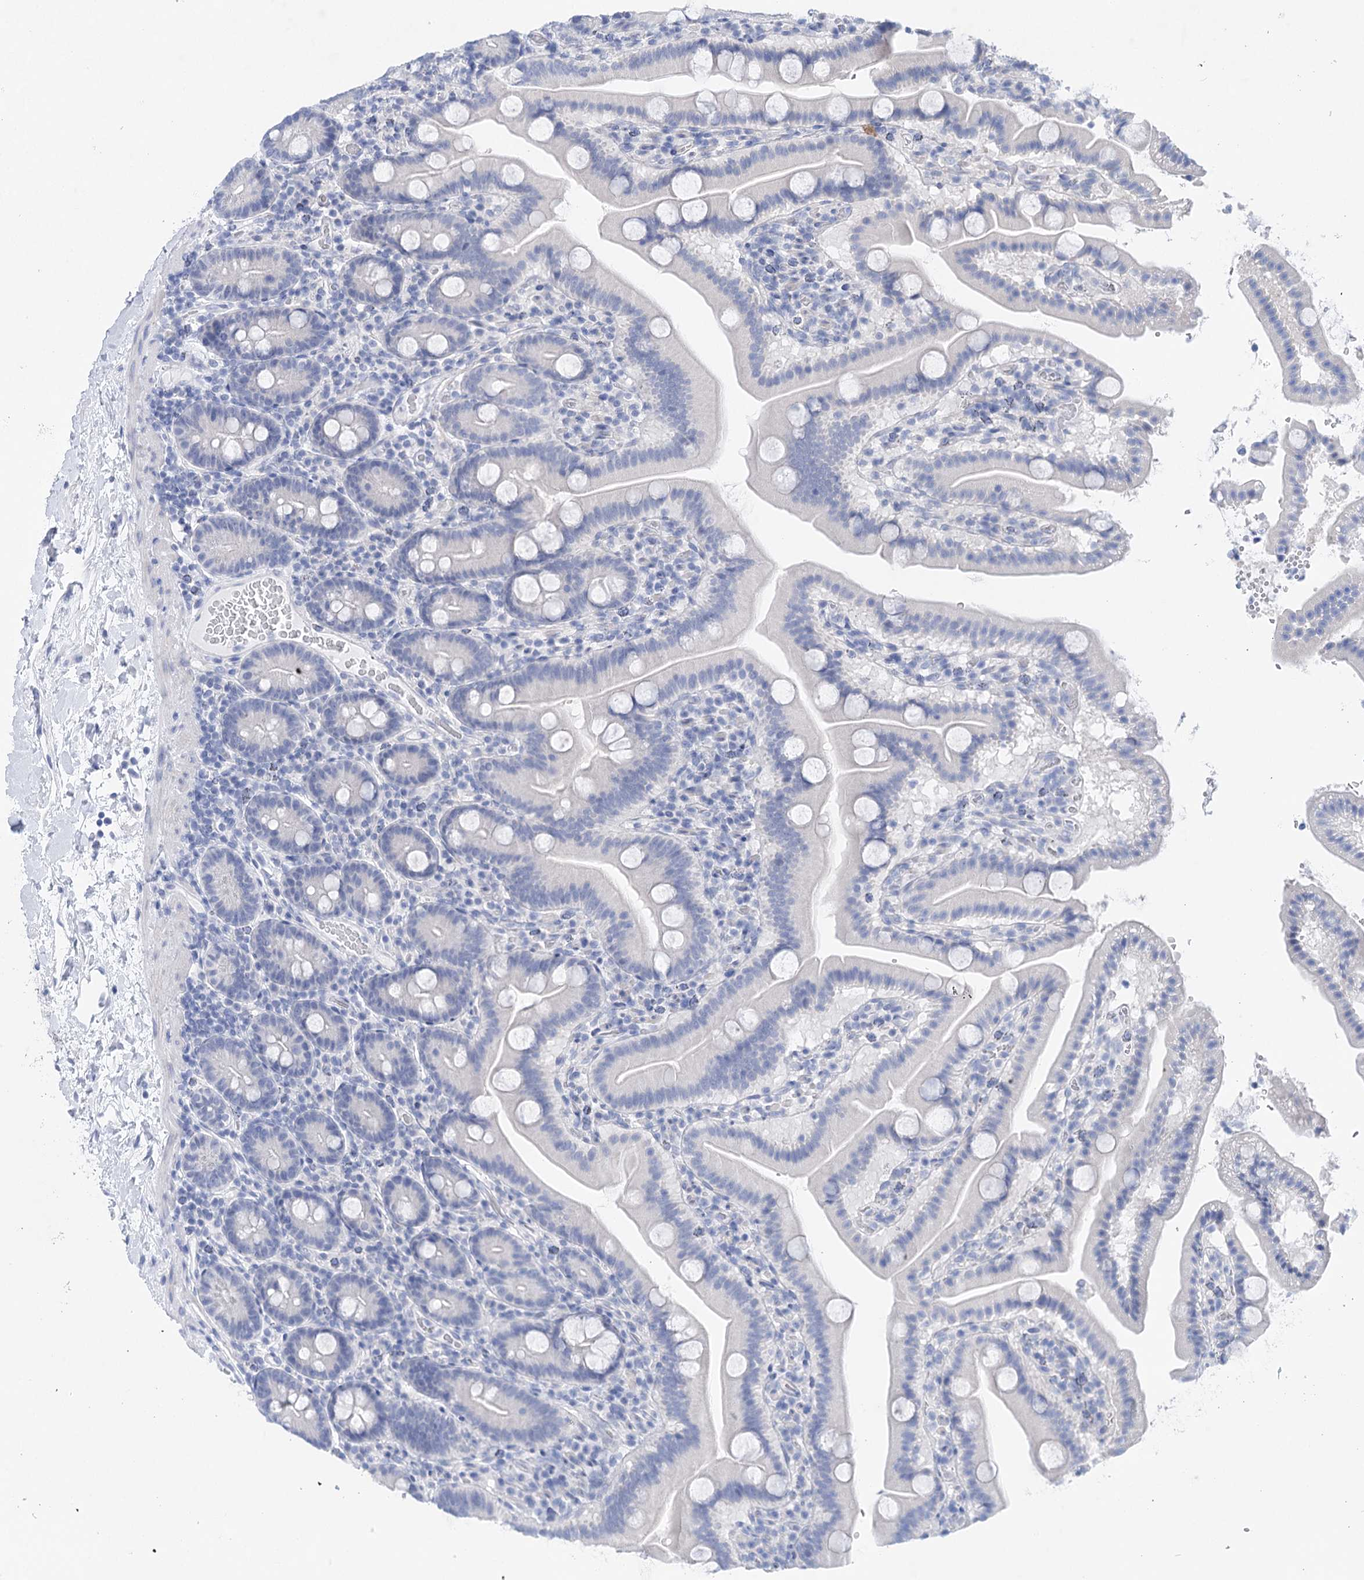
{"staining": {"intensity": "weak", "quantity": "<25%", "location": "cytoplasmic/membranous"}, "tissue": "duodenum", "cell_type": "Glandular cells", "image_type": "normal", "snomed": [{"axis": "morphology", "description": "Normal tissue, NOS"}, {"axis": "topography", "description": "Duodenum"}], "caption": "IHC histopathology image of benign duodenum: human duodenum stained with DAB reveals no significant protein positivity in glandular cells. The staining is performed using DAB (3,3'-diaminobenzidine) brown chromogen with nuclei counter-stained in using hematoxylin.", "gene": "LALBA", "patient": {"sex": "male", "age": 55}}